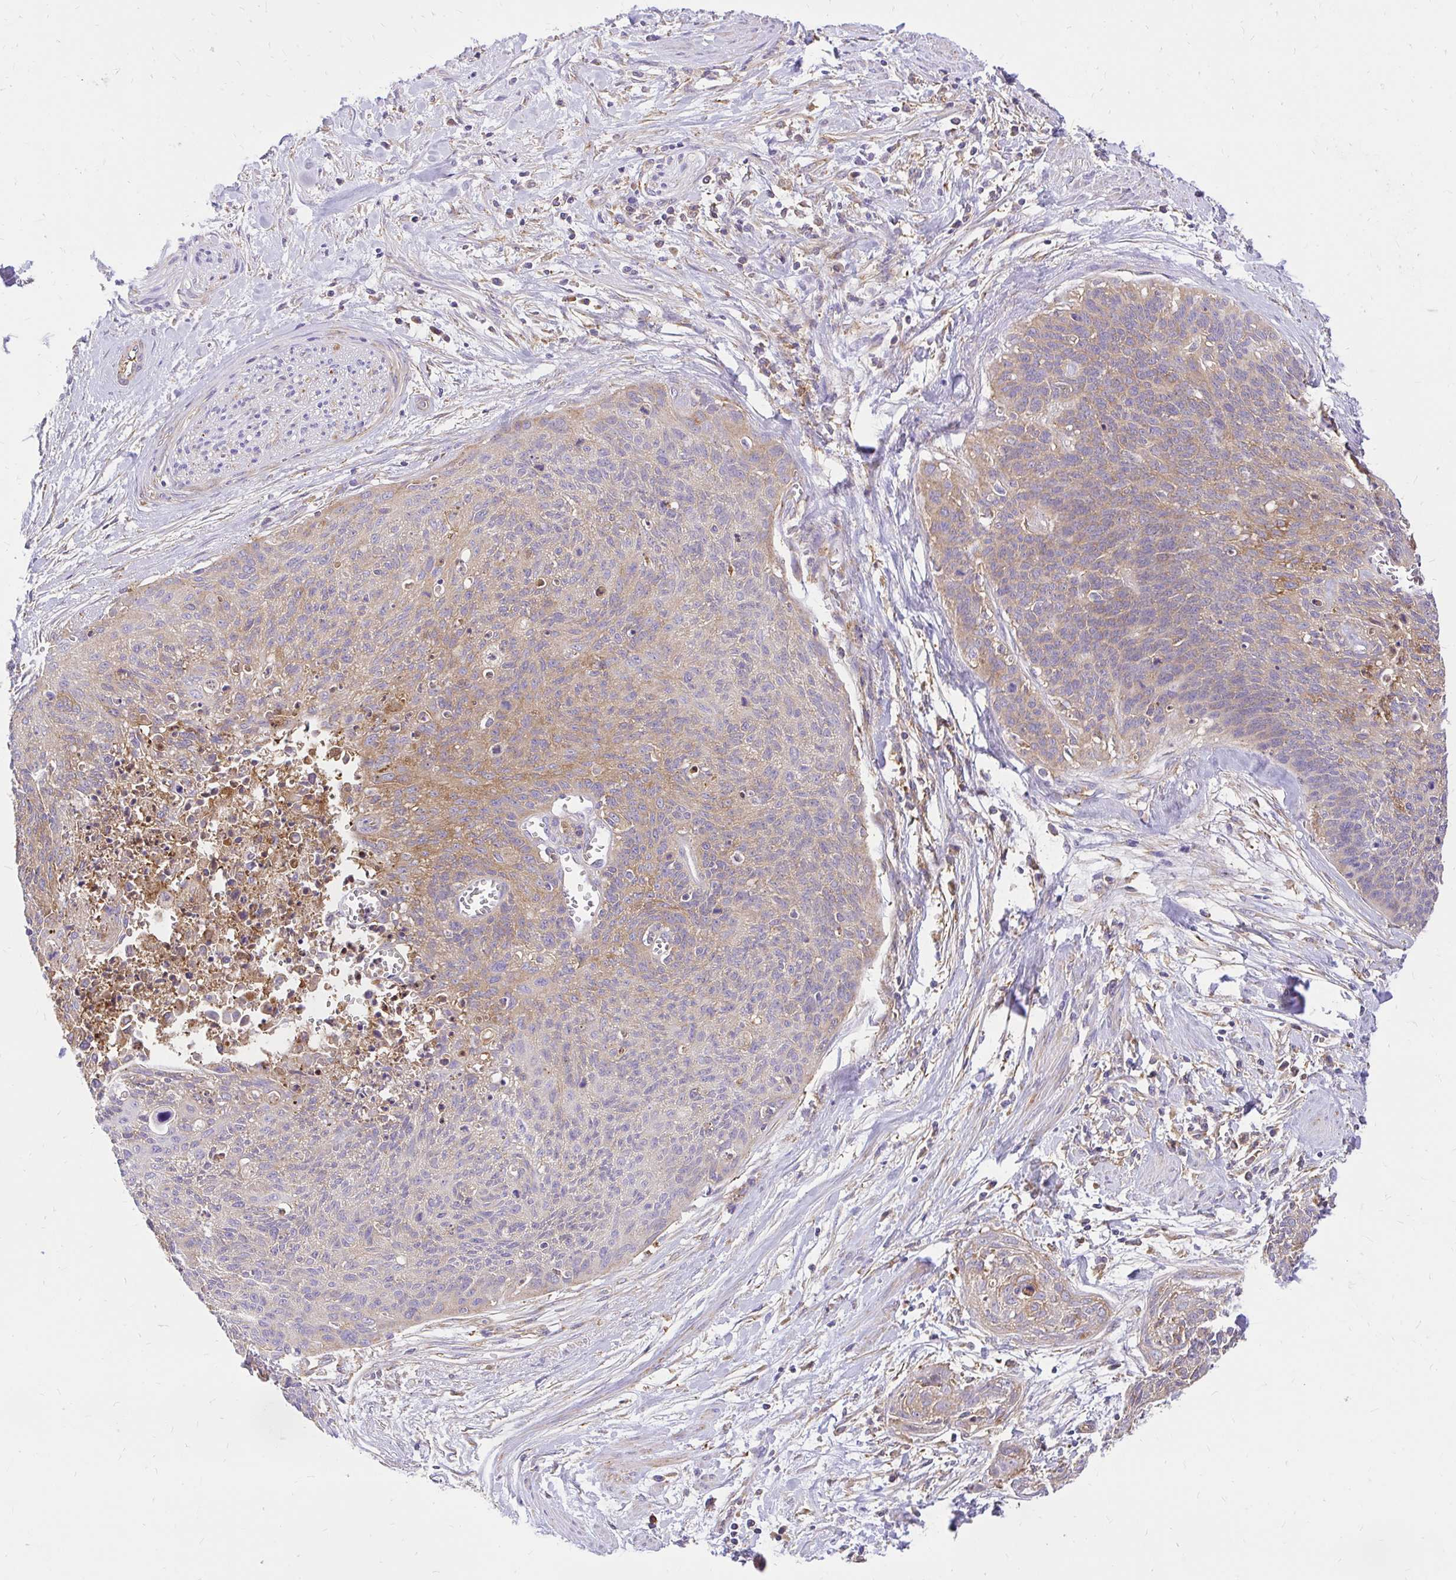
{"staining": {"intensity": "weak", "quantity": "25%-75%", "location": "cytoplasmic/membranous"}, "tissue": "cervical cancer", "cell_type": "Tumor cells", "image_type": "cancer", "snomed": [{"axis": "morphology", "description": "Squamous cell carcinoma, NOS"}, {"axis": "topography", "description": "Cervix"}], "caption": "Squamous cell carcinoma (cervical) stained with IHC displays weak cytoplasmic/membranous positivity in about 25%-75% of tumor cells.", "gene": "ABCB10", "patient": {"sex": "female", "age": 55}}